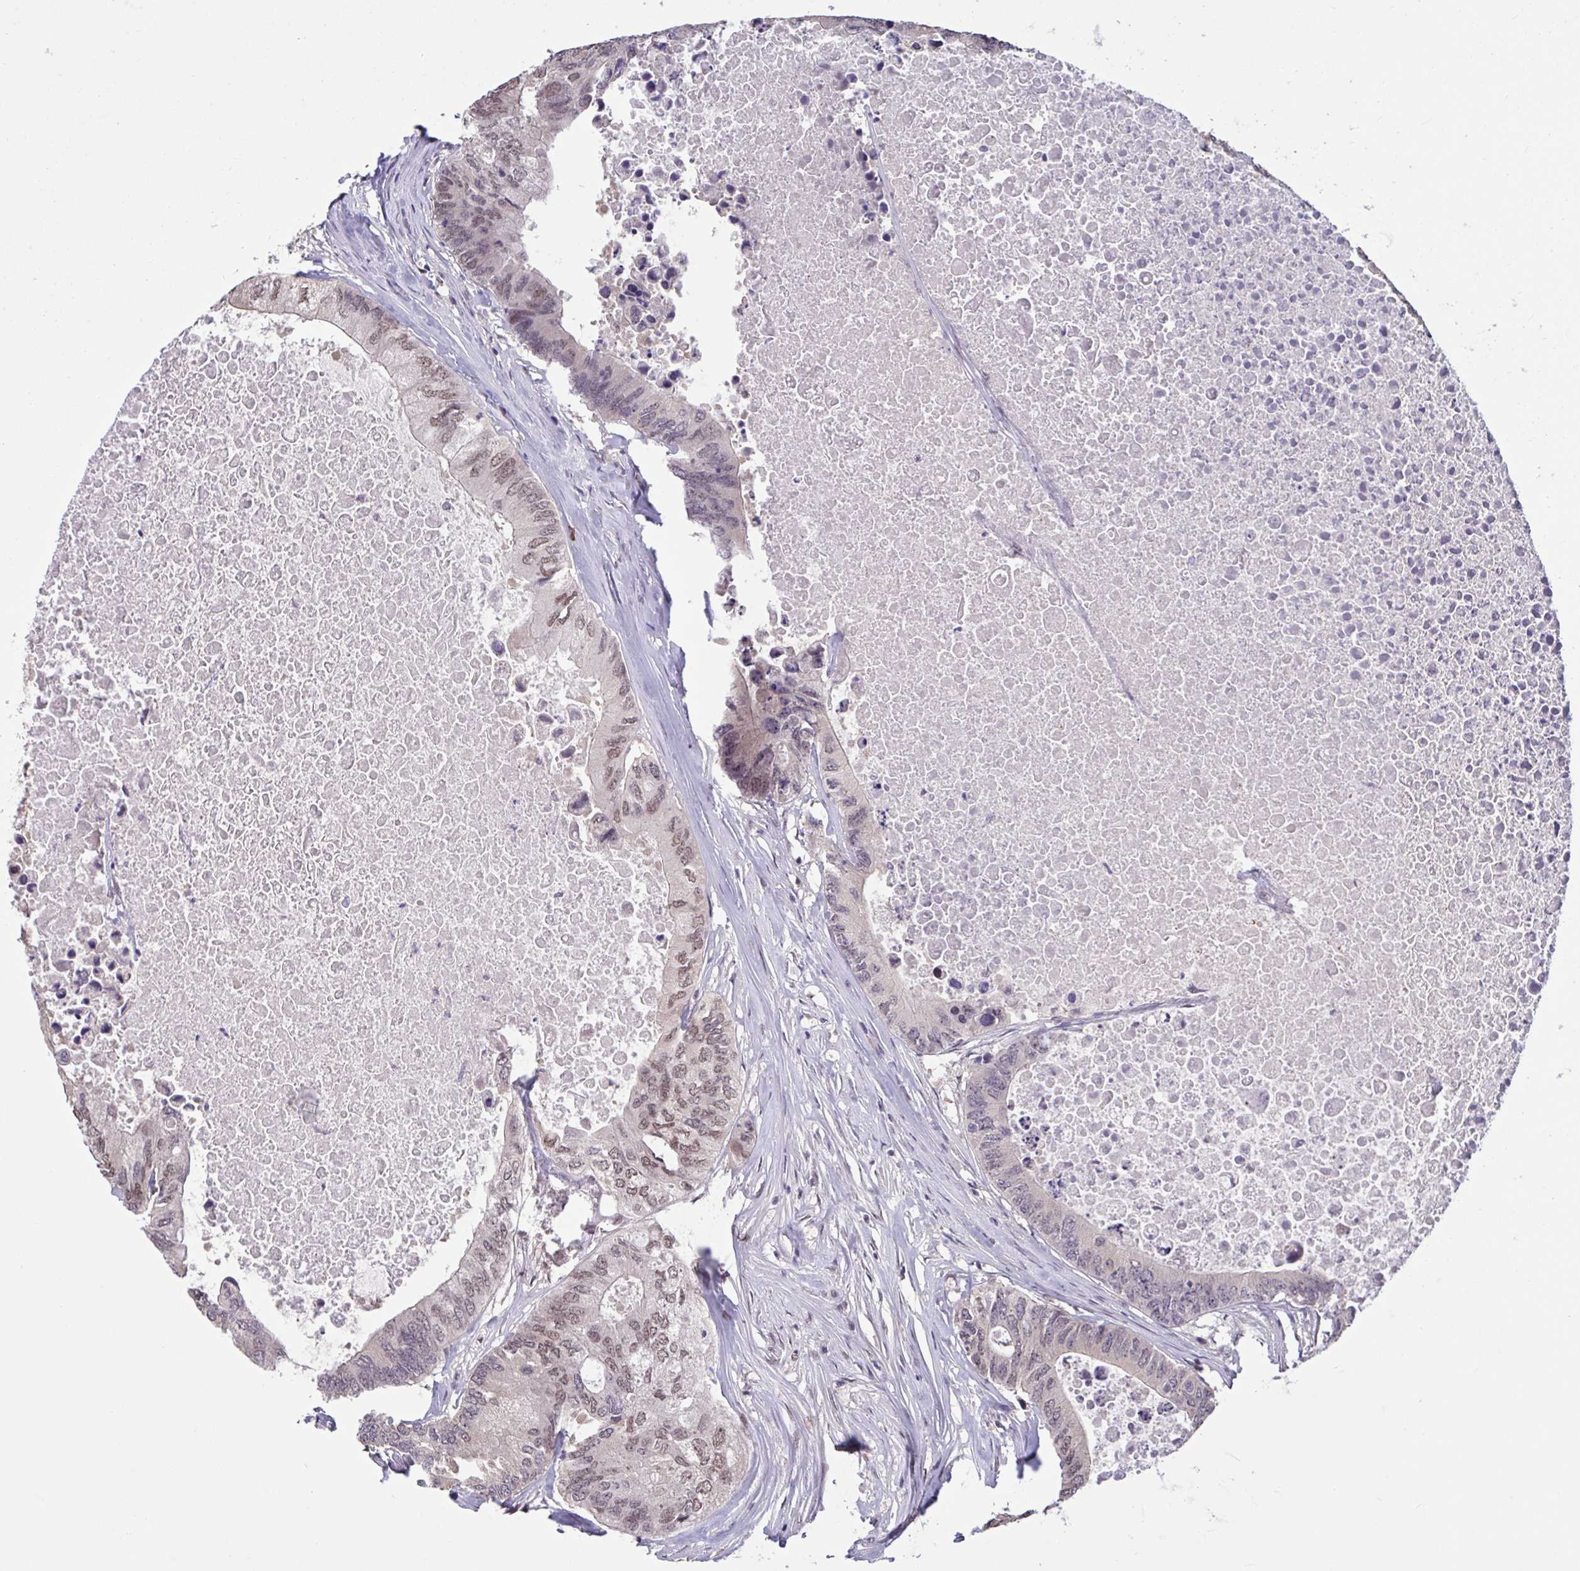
{"staining": {"intensity": "moderate", "quantity": "25%-75%", "location": "nuclear"}, "tissue": "colorectal cancer", "cell_type": "Tumor cells", "image_type": "cancer", "snomed": [{"axis": "morphology", "description": "Adenocarcinoma, NOS"}, {"axis": "topography", "description": "Colon"}], "caption": "Approximately 25%-75% of tumor cells in adenocarcinoma (colorectal) exhibit moderate nuclear protein staining as visualized by brown immunohistochemical staining.", "gene": "ZNF414", "patient": {"sex": "male", "age": 71}}